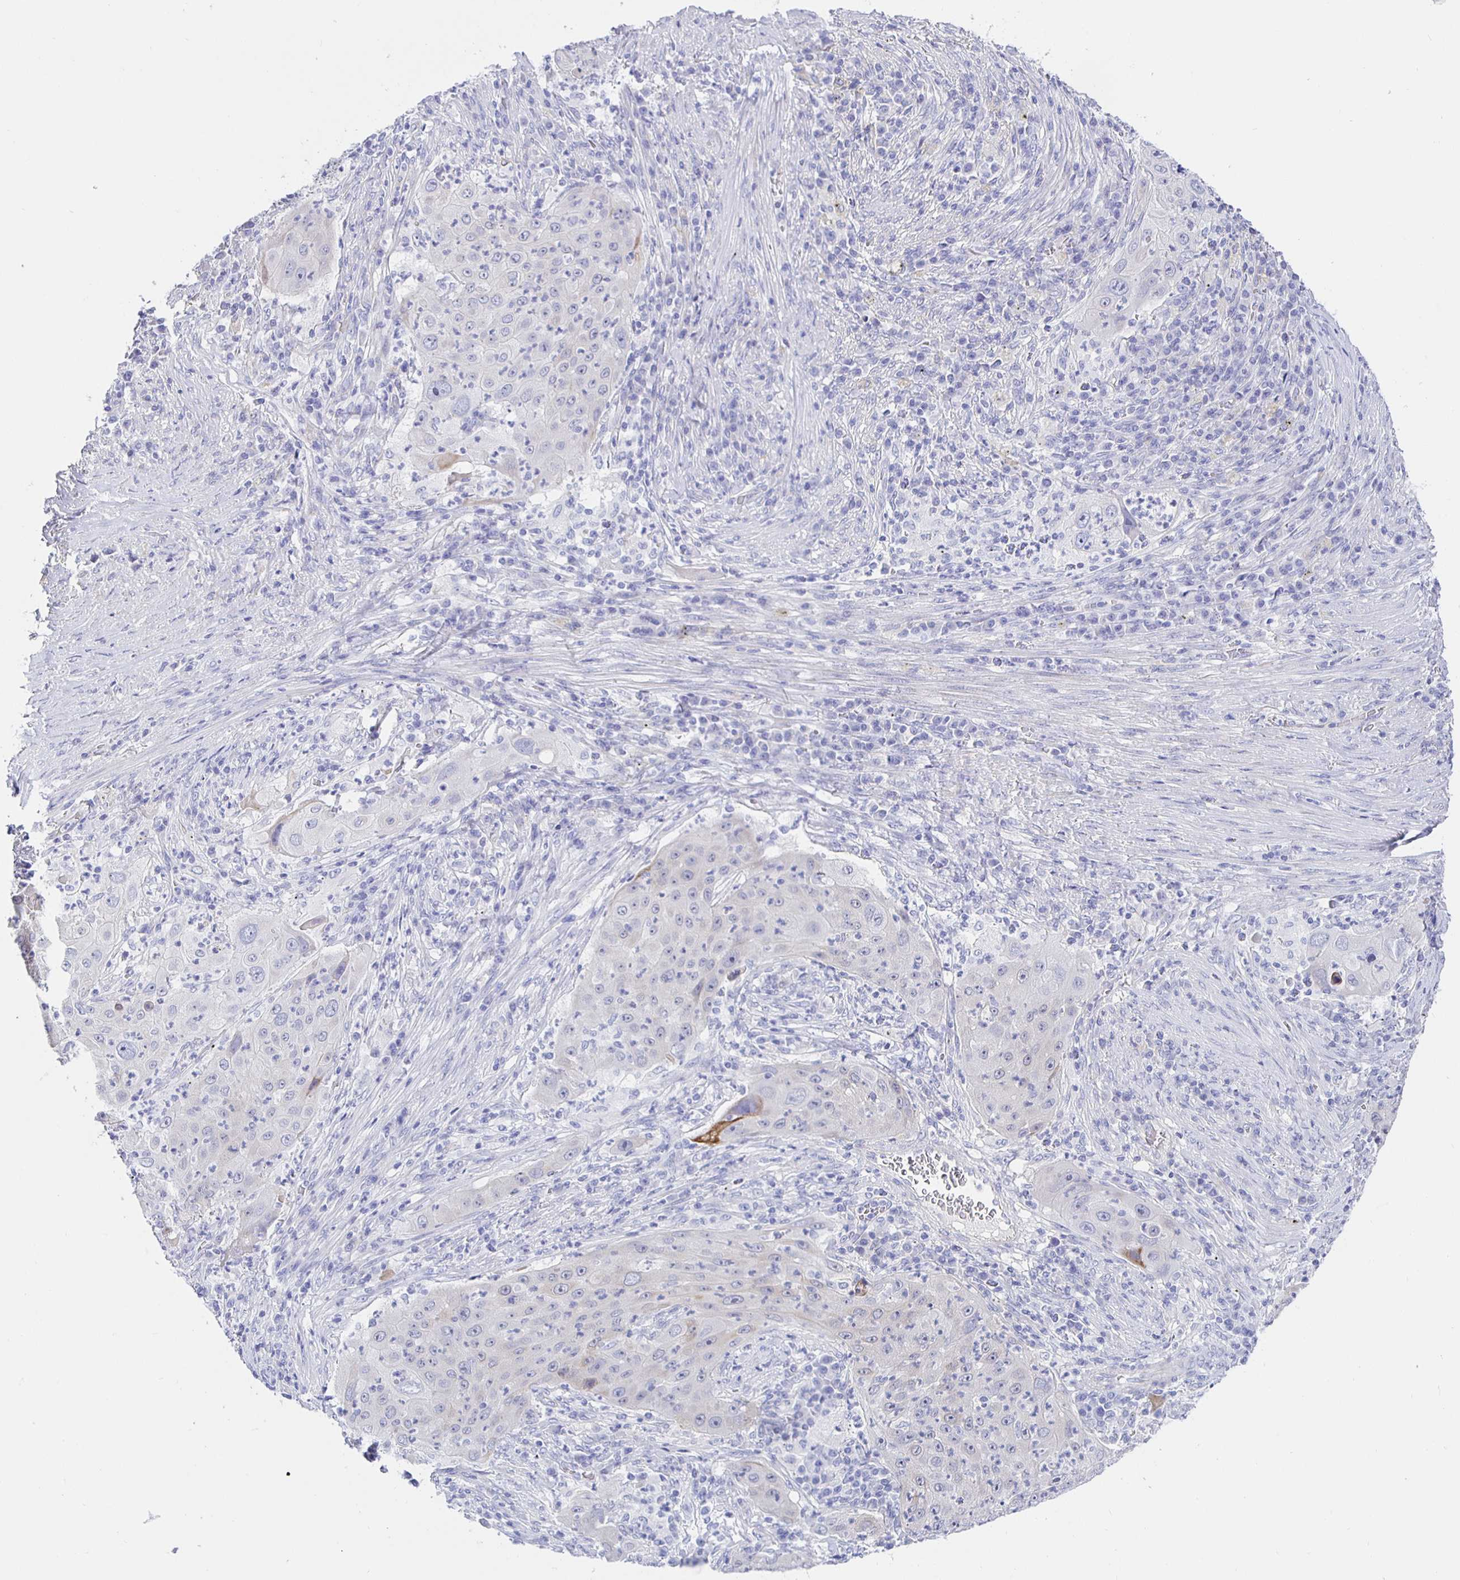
{"staining": {"intensity": "negative", "quantity": "none", "location": "none"}, "tissue": "lung cancer", "cell_type": "Tumor cells", "image_type": "cancer", "snomed": [{"axis": "morphology", "description": "Squamous cell carcinoma, NOS"}, {"axis": "topography", "description": "Lung"}], "caption": "Immunohistochemistry micrograph of neoplastic tissue: lung cancer (squamous cell carcinoma) stained with DAB (3,3'-diaminobenzidine) shows no significant protein positivity in tumor cells.", "gene": "HSPA4L", "patient": {"sex": "female", "age": 59}}